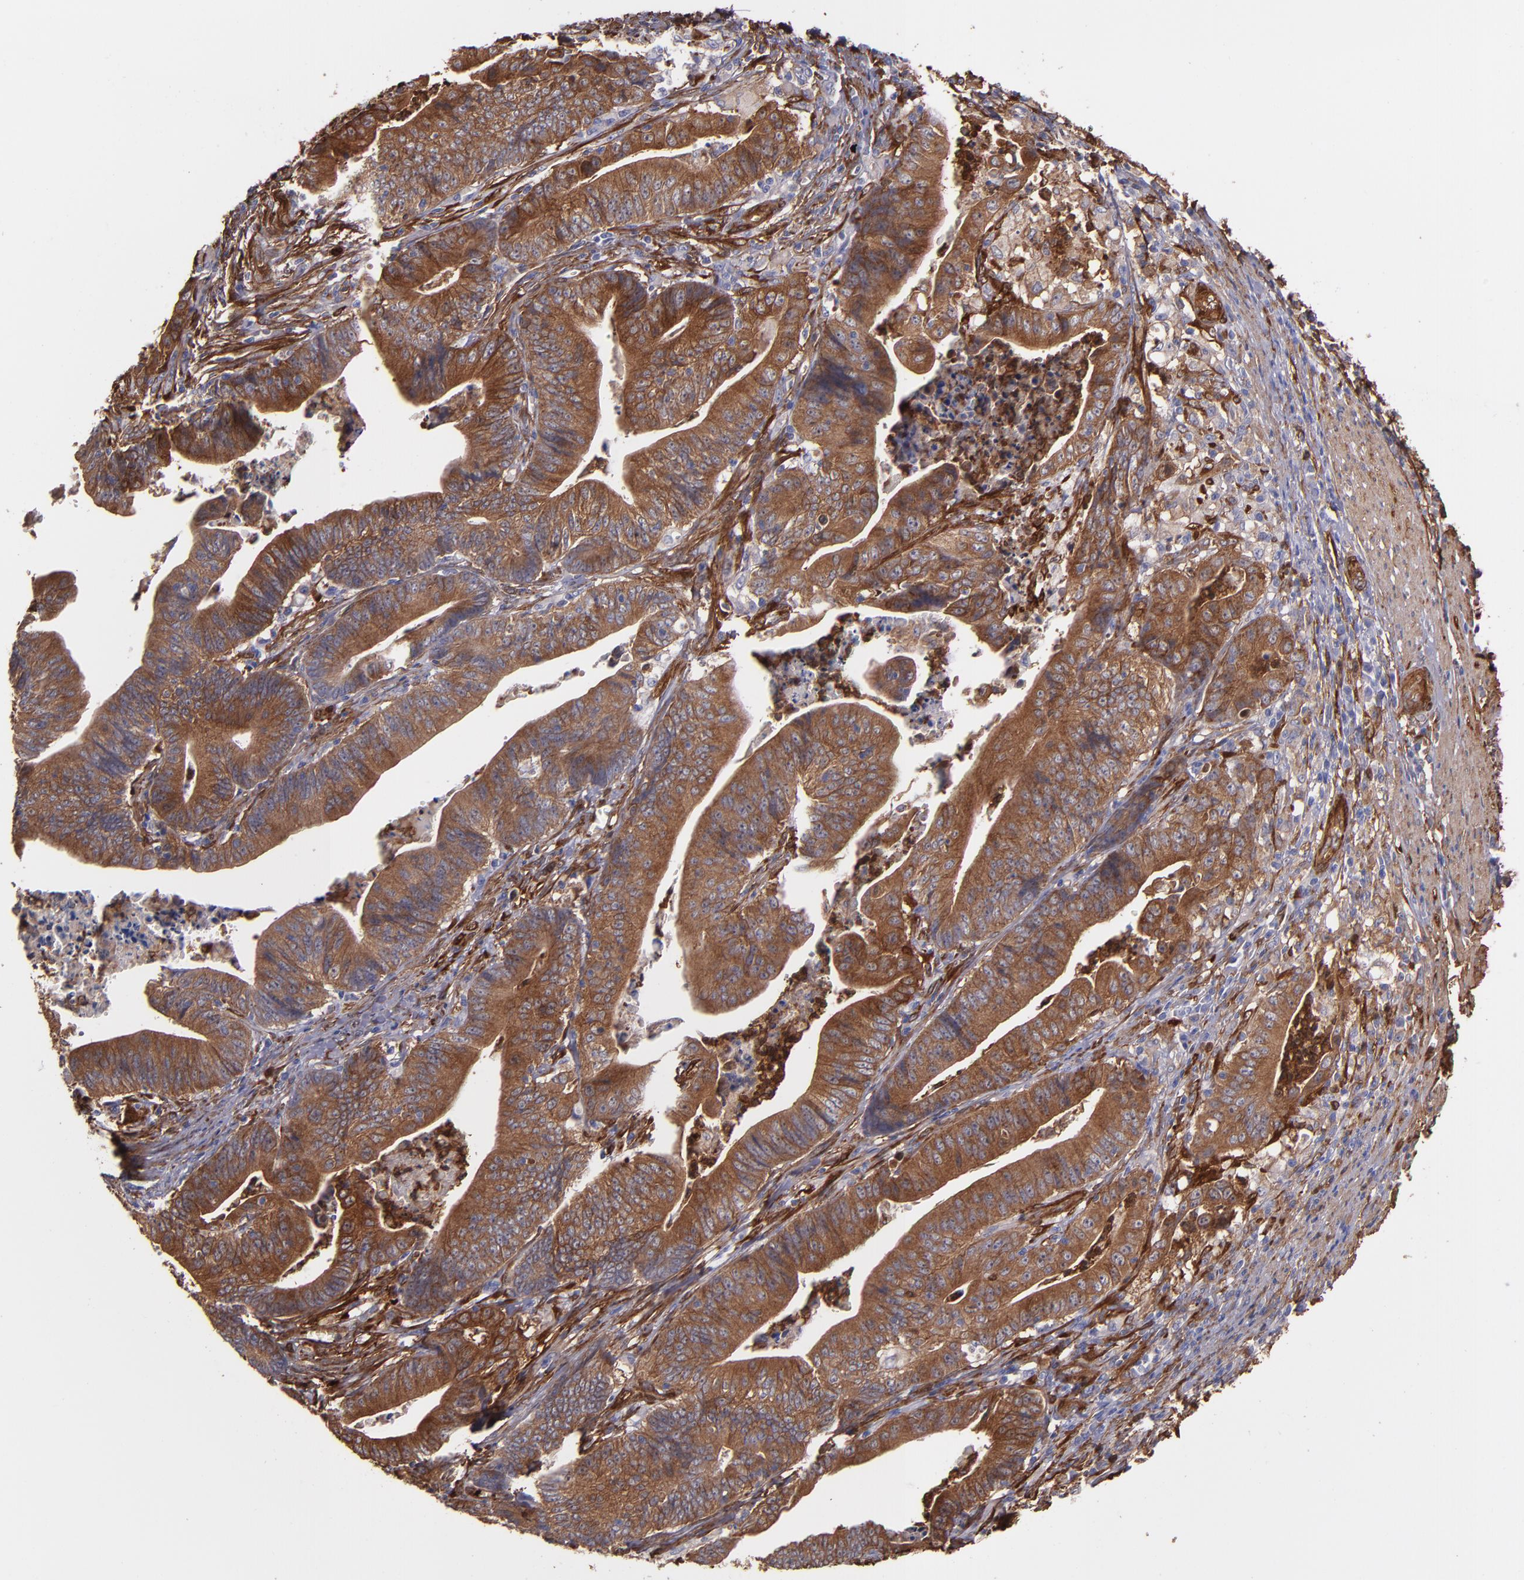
{"staining": {"intensity": "strong", "quantity": ">75%", "location": "cytoplasmic/membranous"}, "tissue": "stomach cancer", "cell_type": "Tumor cells", "image_type": "cancer", "snomed": [{"axis": "morphology", "description": "Adenocarcinoma, NOS"}, {"axis": "topography", "description": "Stomach, lower"}], "caption": "Stomach adenocarcinoma stained with immunohistochemistry (IHC) reveals strong cytoplasmic/membranous expression in approximately >75% of tumor cells. The protein of interest is stained brown, and the nuclei are stained in blue (DAB IHC with brightfield microscopy, high magnification).", "gene": "VCL", "patient": {"sex": "female", "age": 86}}